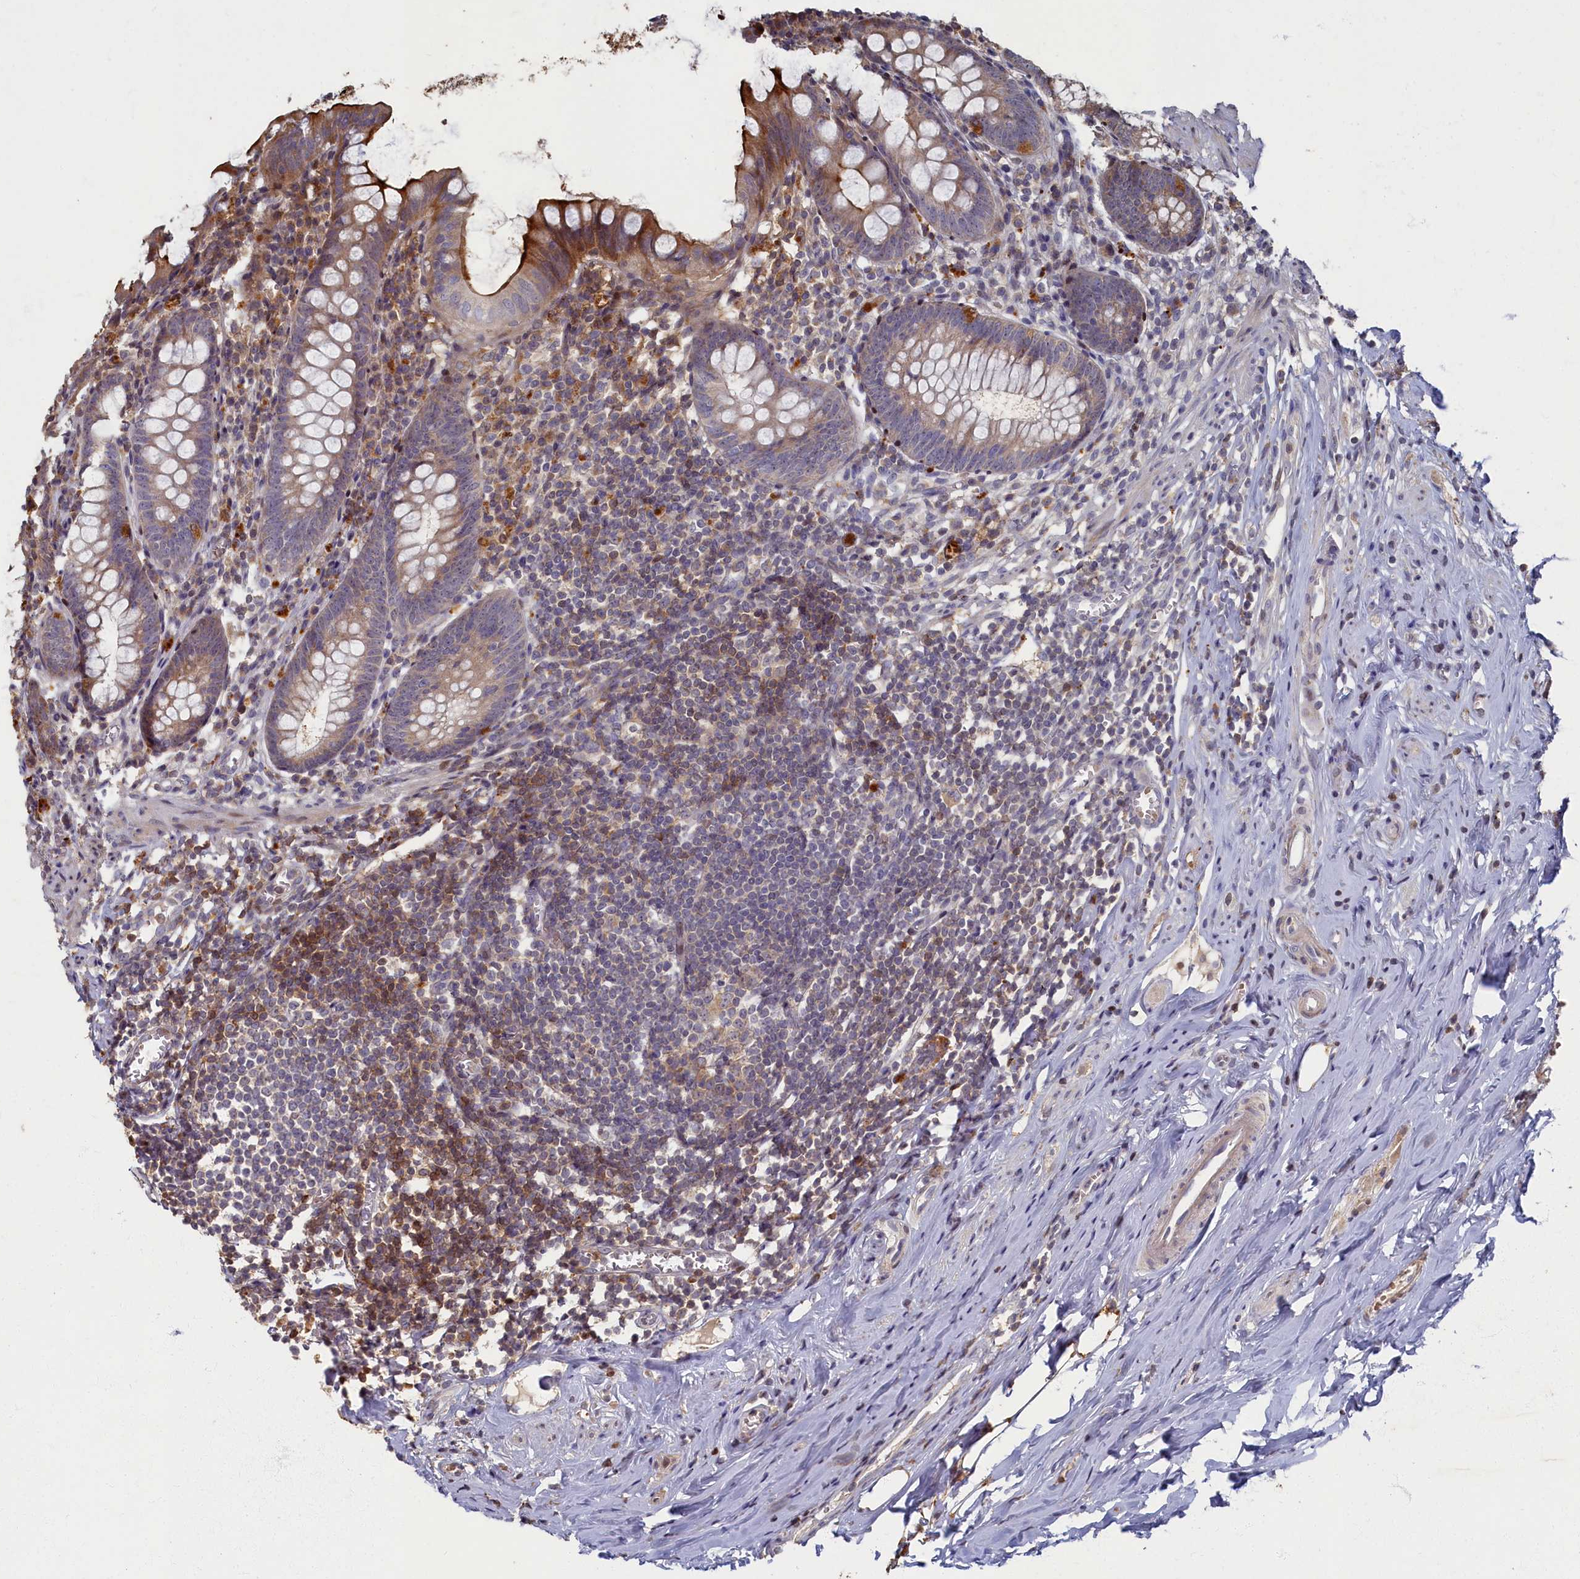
{"staining": {"intensity": "strong", "quantity": "<25%", "location": "cytoplasmic/membranous"}, "tissue": "appendix", "cell_type": "Glandular cells", "image_type": "normal", "snomed": [{"axis": "morphology", "description": "Normal tissue, NOS"}, {"axis": "topography", "description": "Appendix"}], "caption": "Immunohistochemical staining of unremarkable appendix shows strong cytoplasmic/membranous protein positivity in about <25% of glandular cells.", "gene": "HUNK", "patient": {"sex": "female", "age": 51}}